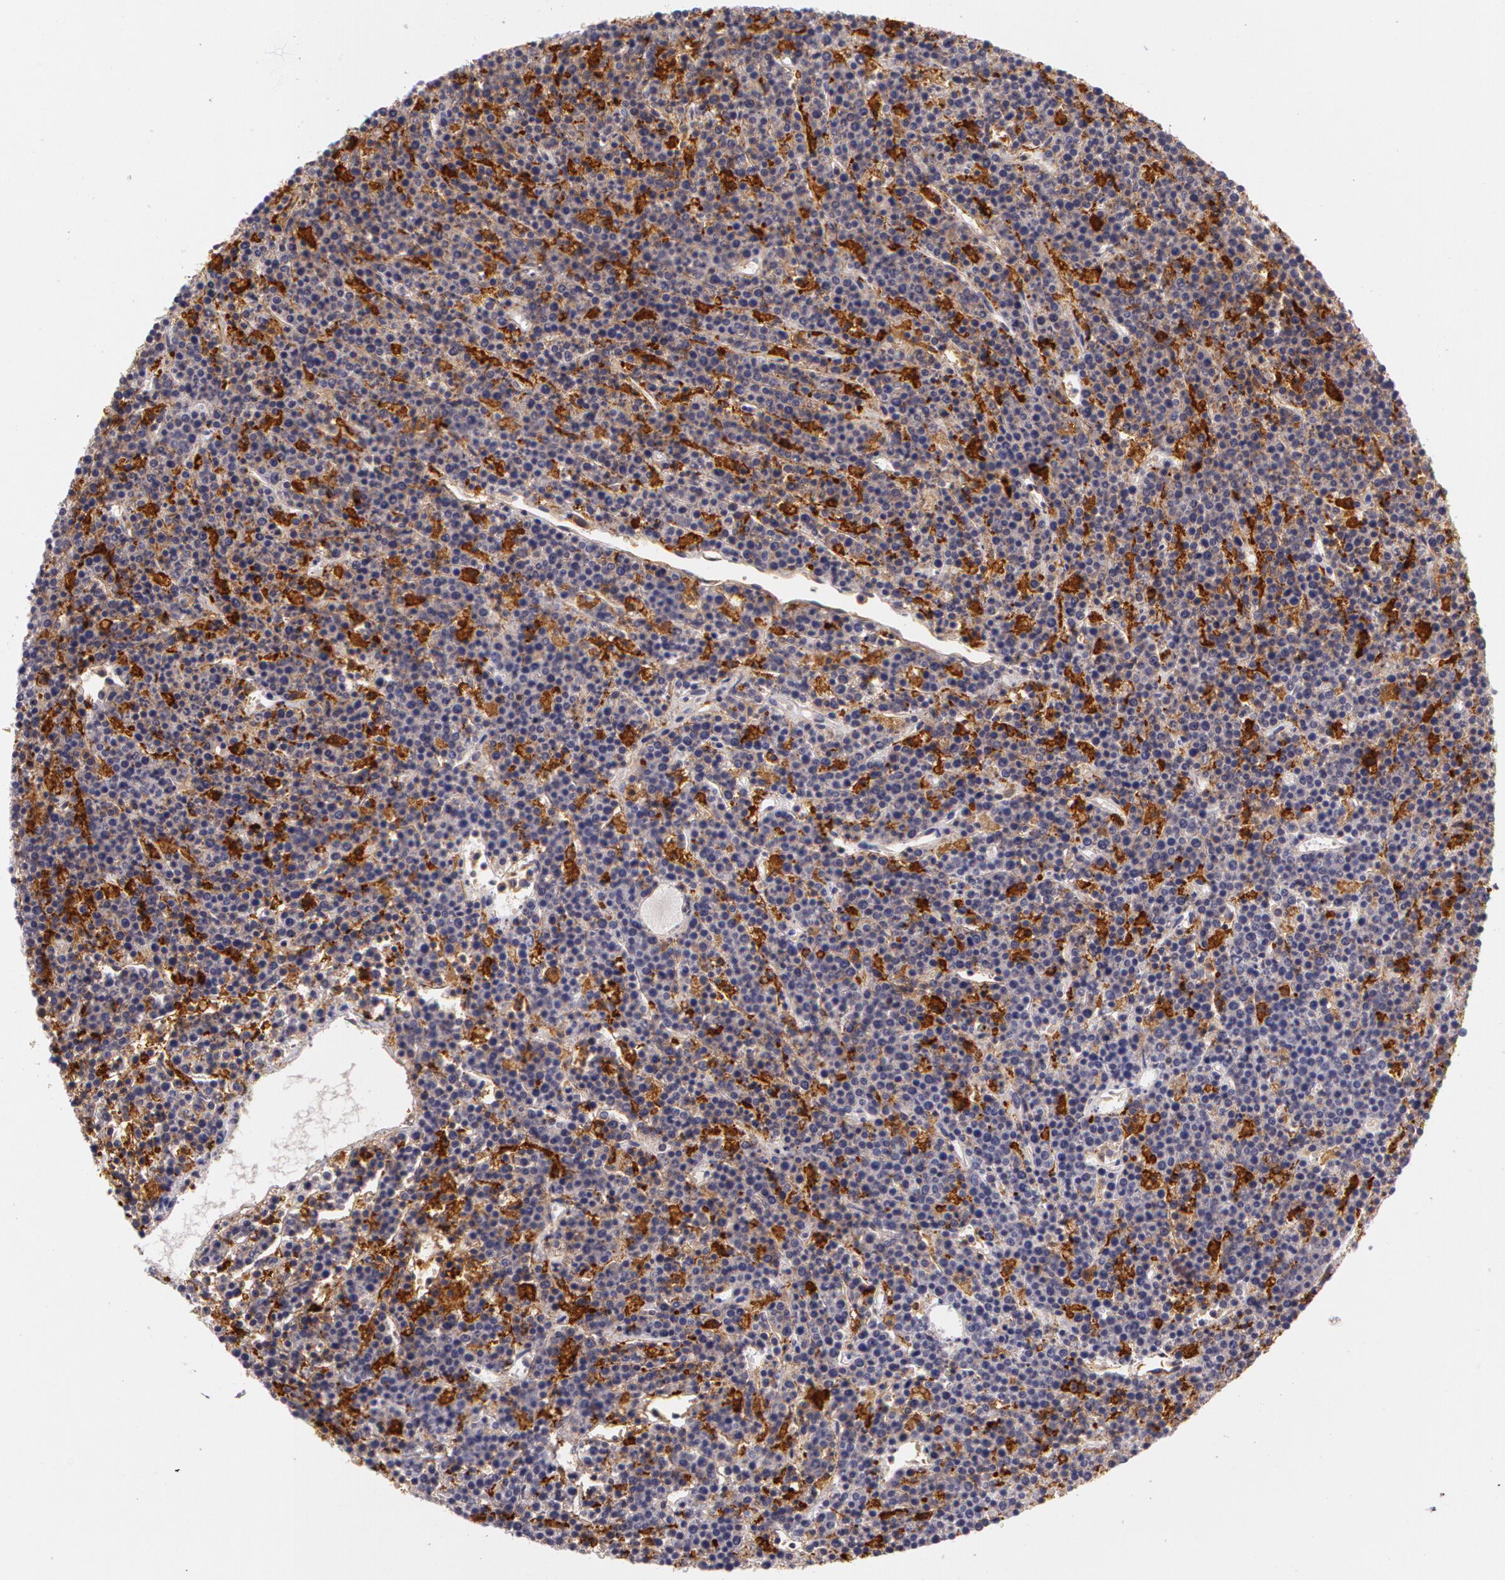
{"staining": {"intensity": "strong", "quantity": ">75%", "location": "cytoplasmic/membranous"}, "tissue": "lymphoma", "cell_type": "Tumor cells", "image_type": "cancer", "snomed": [{"axis": "morphology", "description": "Malignant lymphoma, non-Hodgkin's type, High grade"}, {"axis": "topography", "description": "Ovary"}], "caption": "Malignant lymphoma, non-Hodgkin's type (high-grade) stained for a protein displays strong cytoplasmic/membranous positivity in tumor cells. Using DAB (brown) and hematoxylin (blue) stains, captured at high magnification using brightfield microscopy.", "gene": "LY75", "patient": {"sex": "female", "age": 56}}